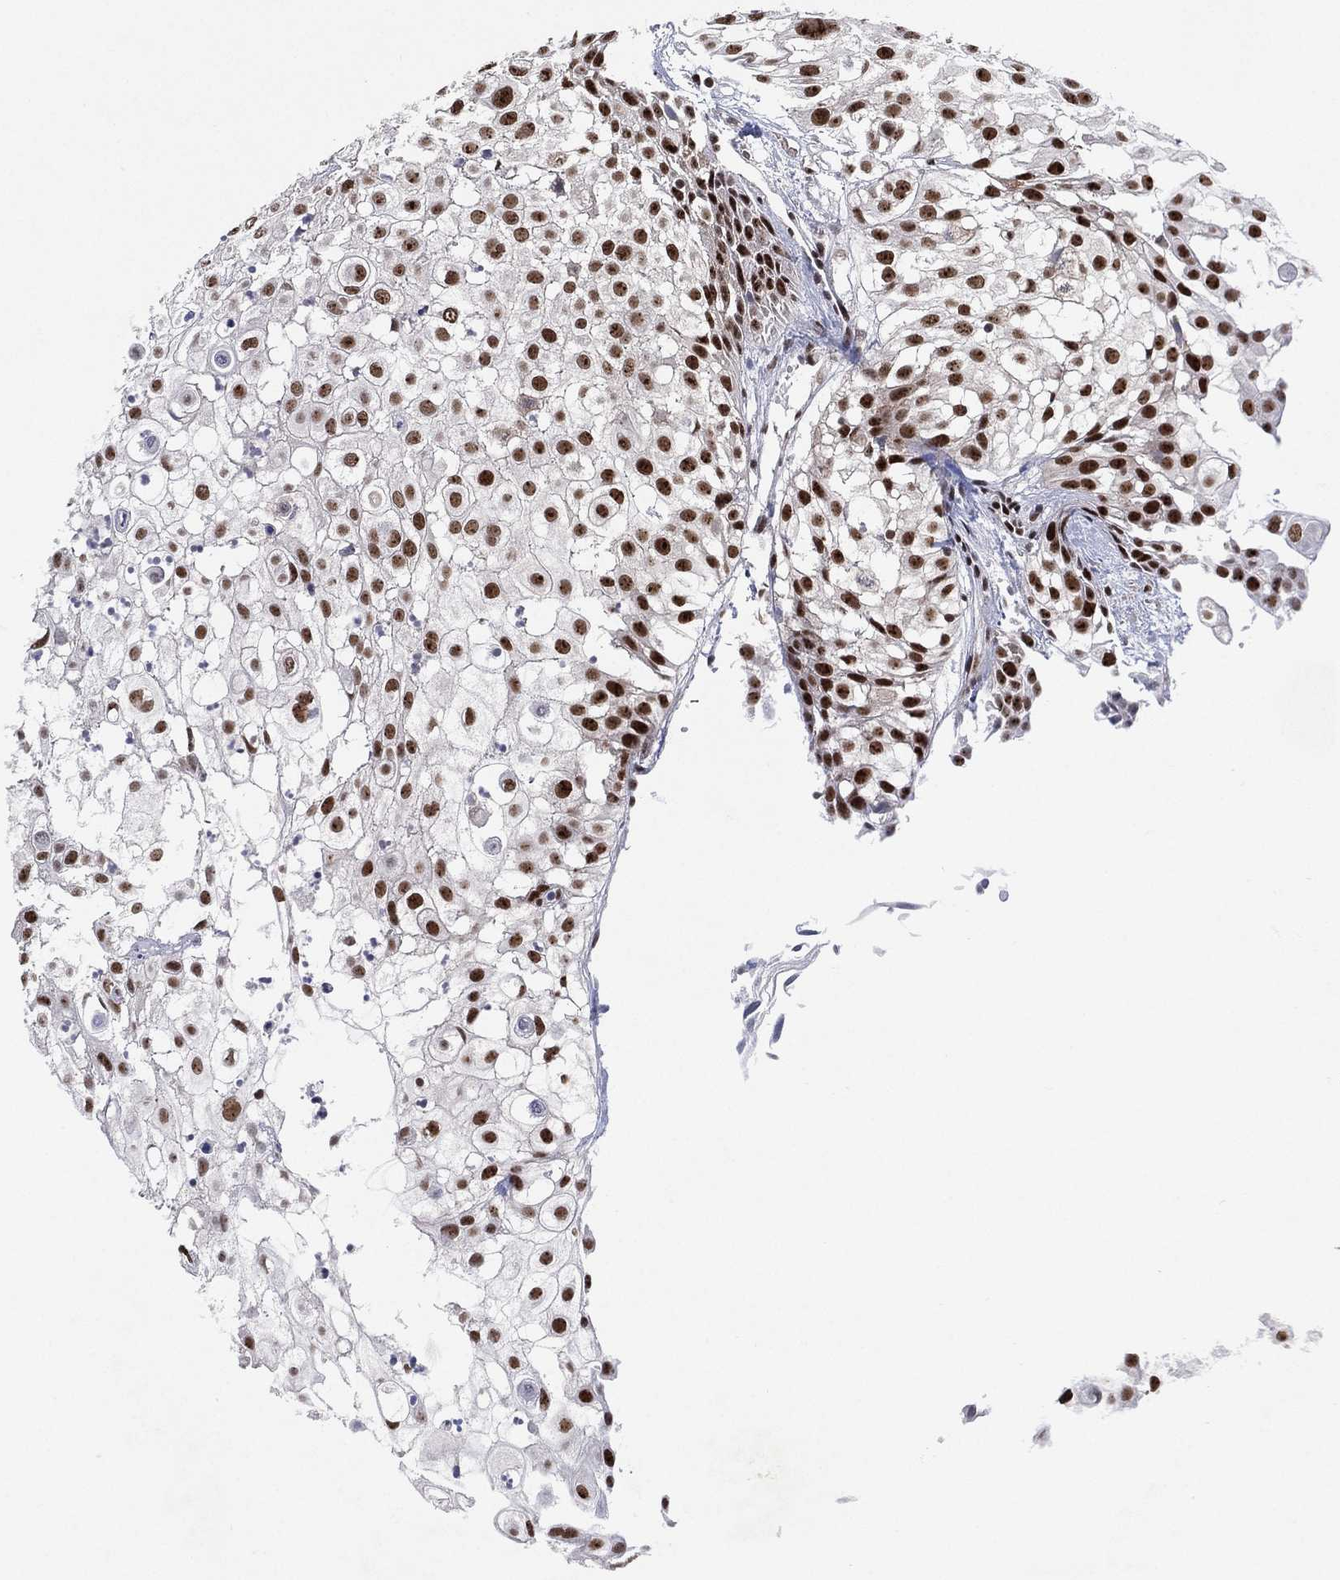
{"staining": {"intensity": "strong", "quantity": "25%-75%", "location": "nuclear"}, "tissue": "urothelial cancer", "cell_type": "Tumor cells", "image_type": "cancer", "snomed": [{"axis": "morphology", "description": "Urothelial carcinoma, High grade"}, {"axis": "topography", "description": "Urinary bladder"}], "caption": "This histopathology image exhibits immunohistochemistry staining of urothelial cancer, with high strong nuclear positivity in about 25%-75% of tumor cells.", "gene": "DGCR8", "patient": {"sex": "female", "age": 79}}